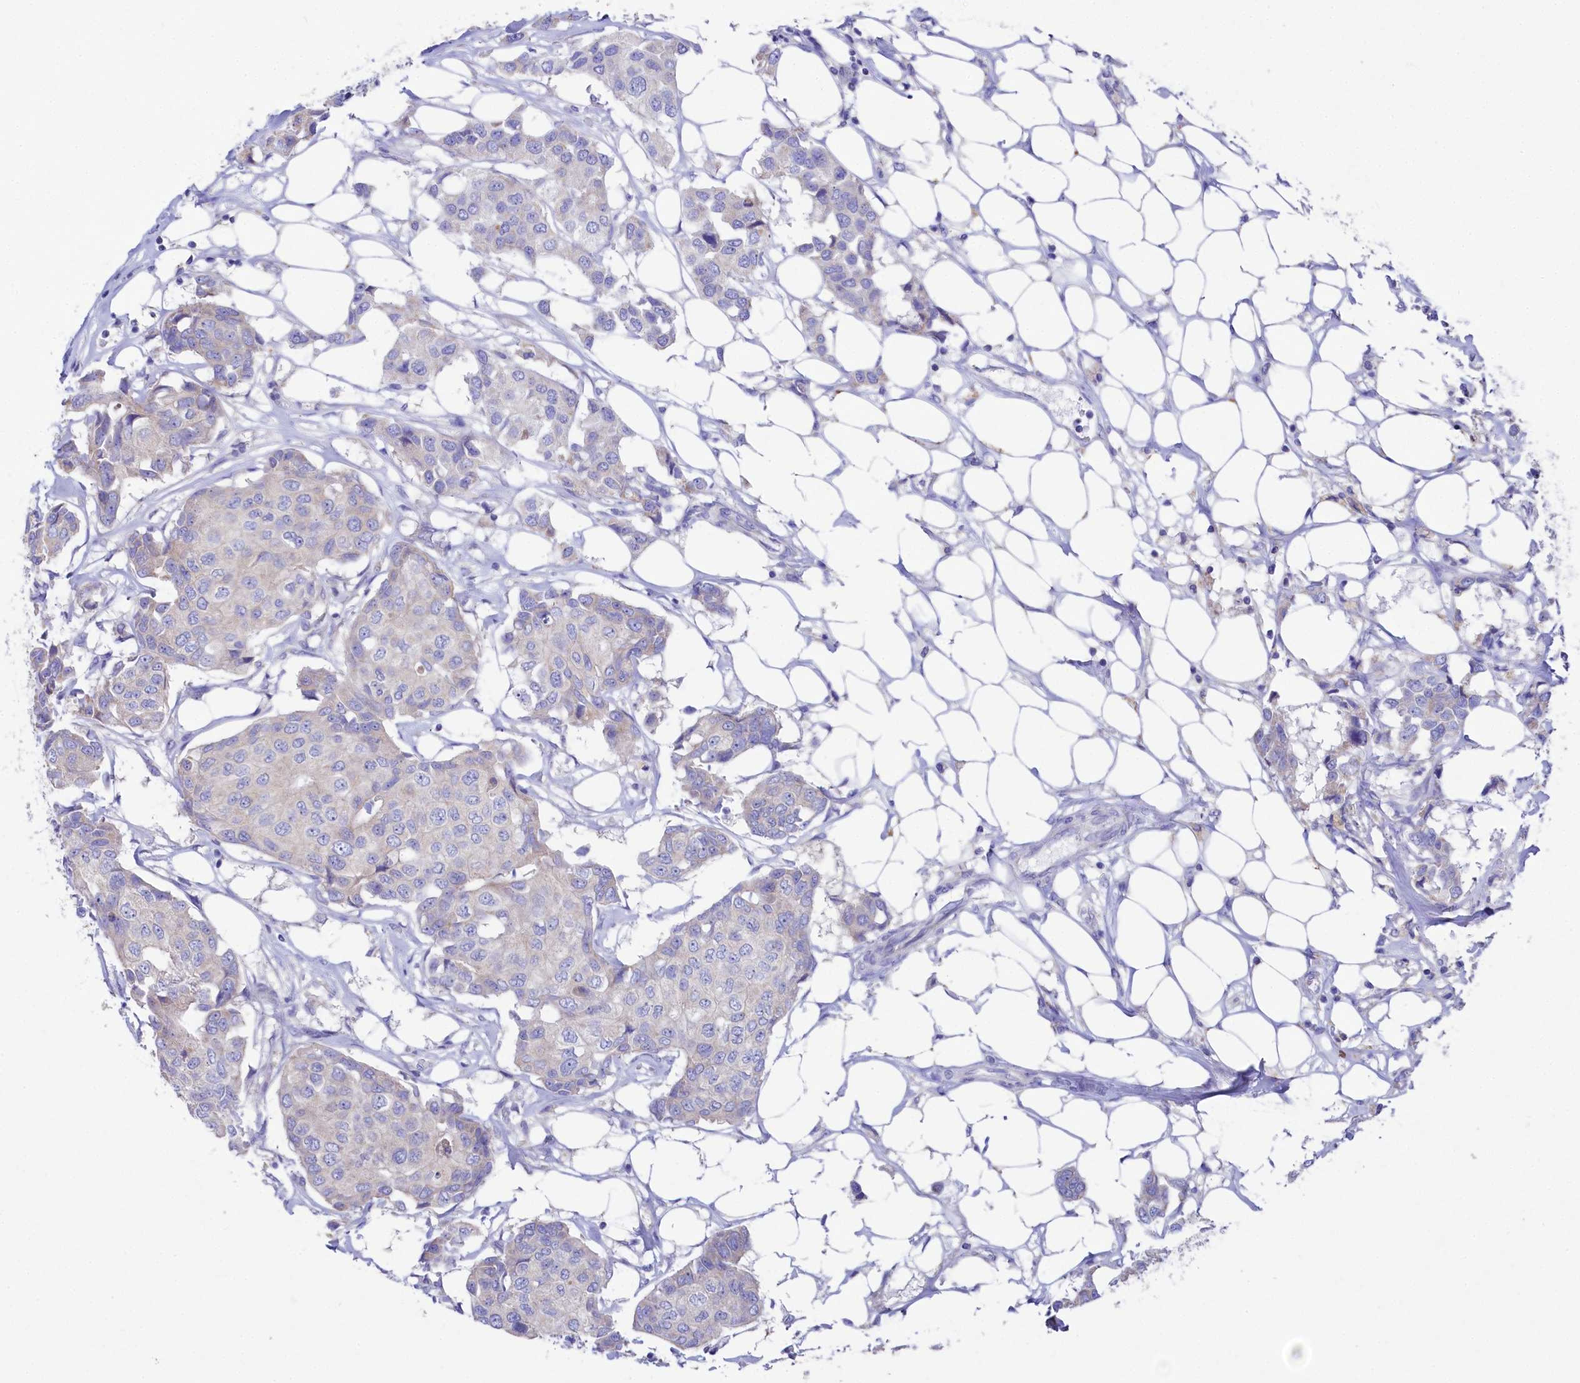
{"staining": {"intensity": "weak", "quantity": "<25%", "location": "cytoplasmic/membranous"}, "tissue": "breast cancer", "cell_type": "Tumor cells", "image_type": "cancer", "snomed": [{"axis": "morphology", "description": "Duct carcinoma"}, {"axis": "topography", "description": "Breast"}], "caption": "Immunohistochemistry (IHC) of human invasive ductal carcinoma (breast) exhibits no positivity in tumor cells.", "gene": "VPS26B", "patient": {"sex": "female", "age": 80}}